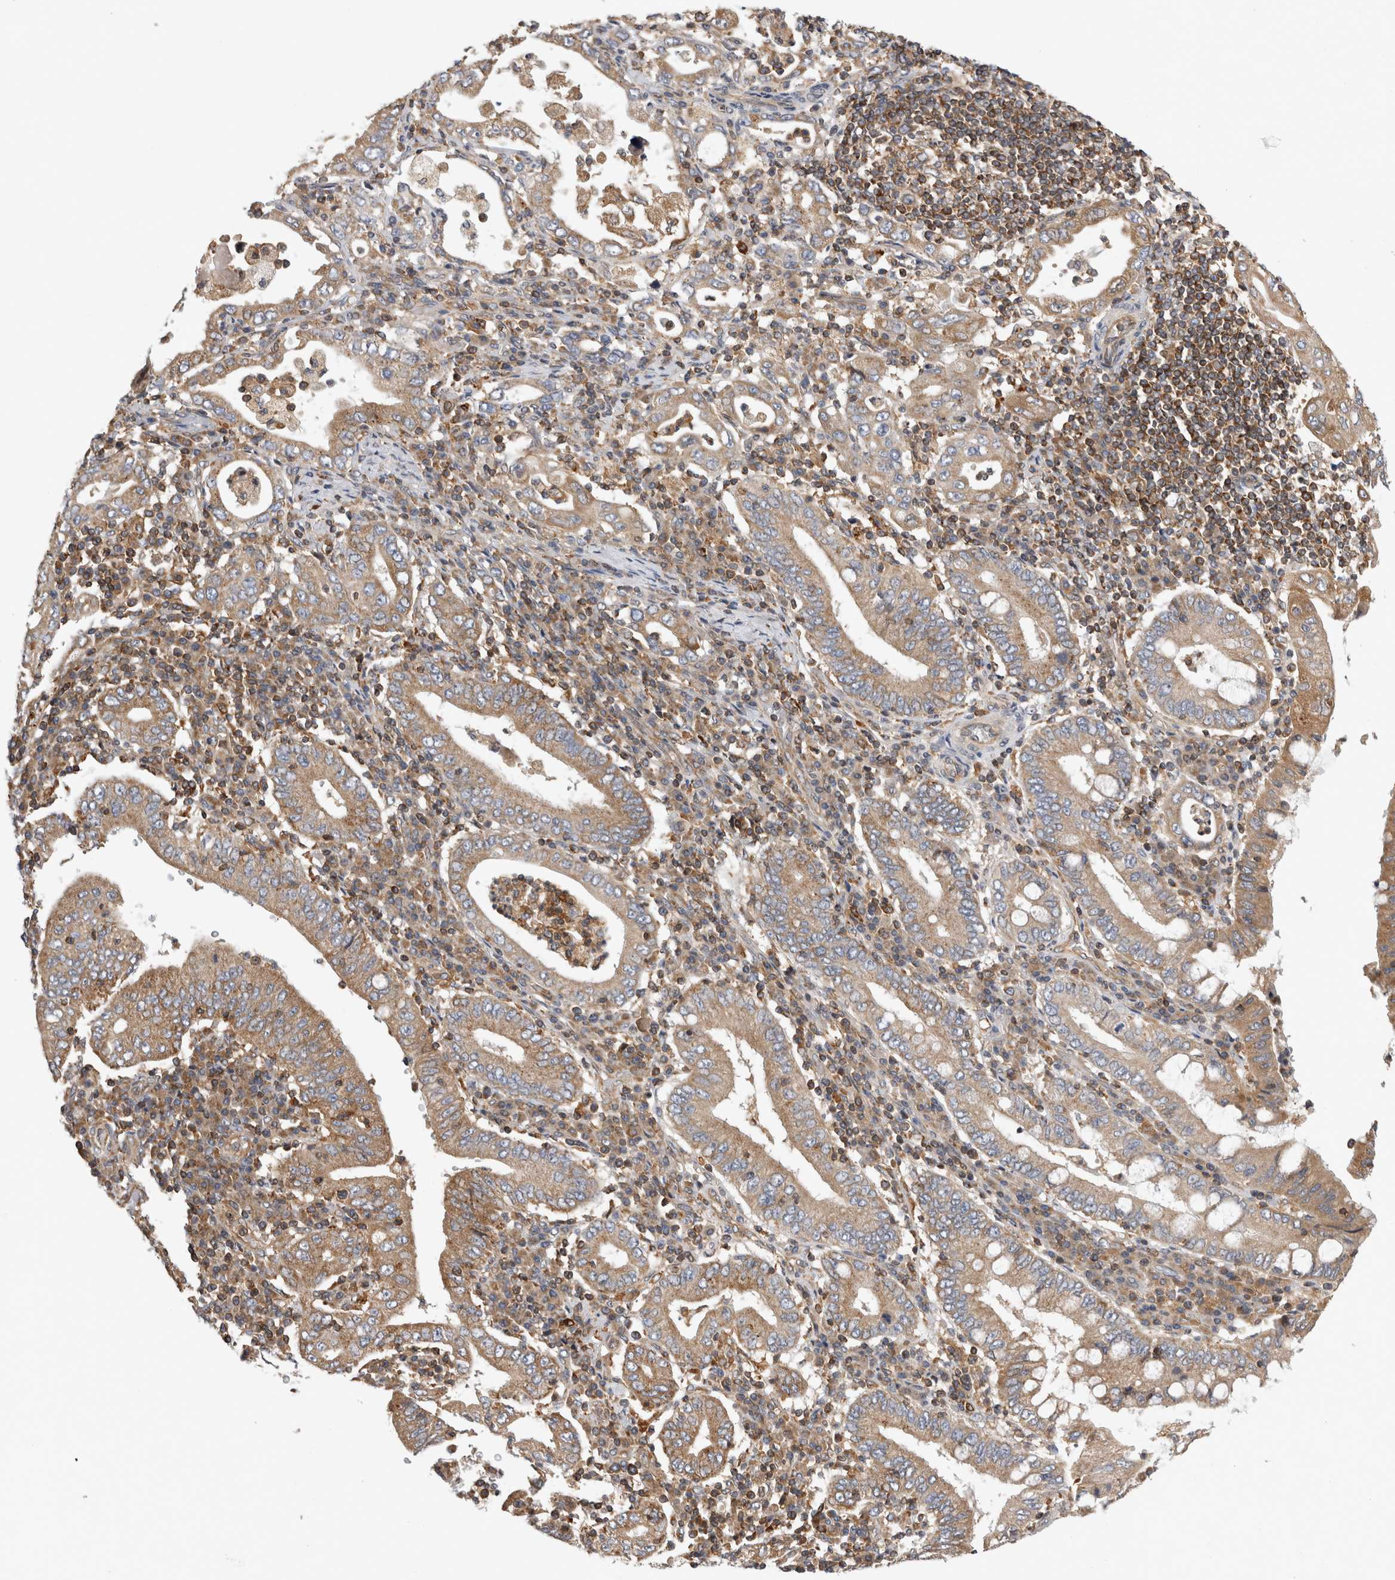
{"staining": {"intensity": "moderate", "quantity": ">75%", "location": "cytoplasmic/membranous"}, "tissue": "stomach cancer", "cell_type": "Tumor cells", "image_type": "cancer", "snomed": [{"axis": "morphology", "description": "Normal tissue, NOS"}, {"axis": "morphology", "description": "Adenocarcinoma, NOS"}, {"axis": "topography", "description": "Esophagus"}, {"axis": "topography", "description": "Stomach, upper"}, {"axis": "topography", "description": "Peripheral nerve tissue"}], "caption": "Human stomach cancer stained with a protein marker reveals moderate staining in tumor cells.", "gene": "GRIK2", "patient": {"sex": "male", "age": 62}}